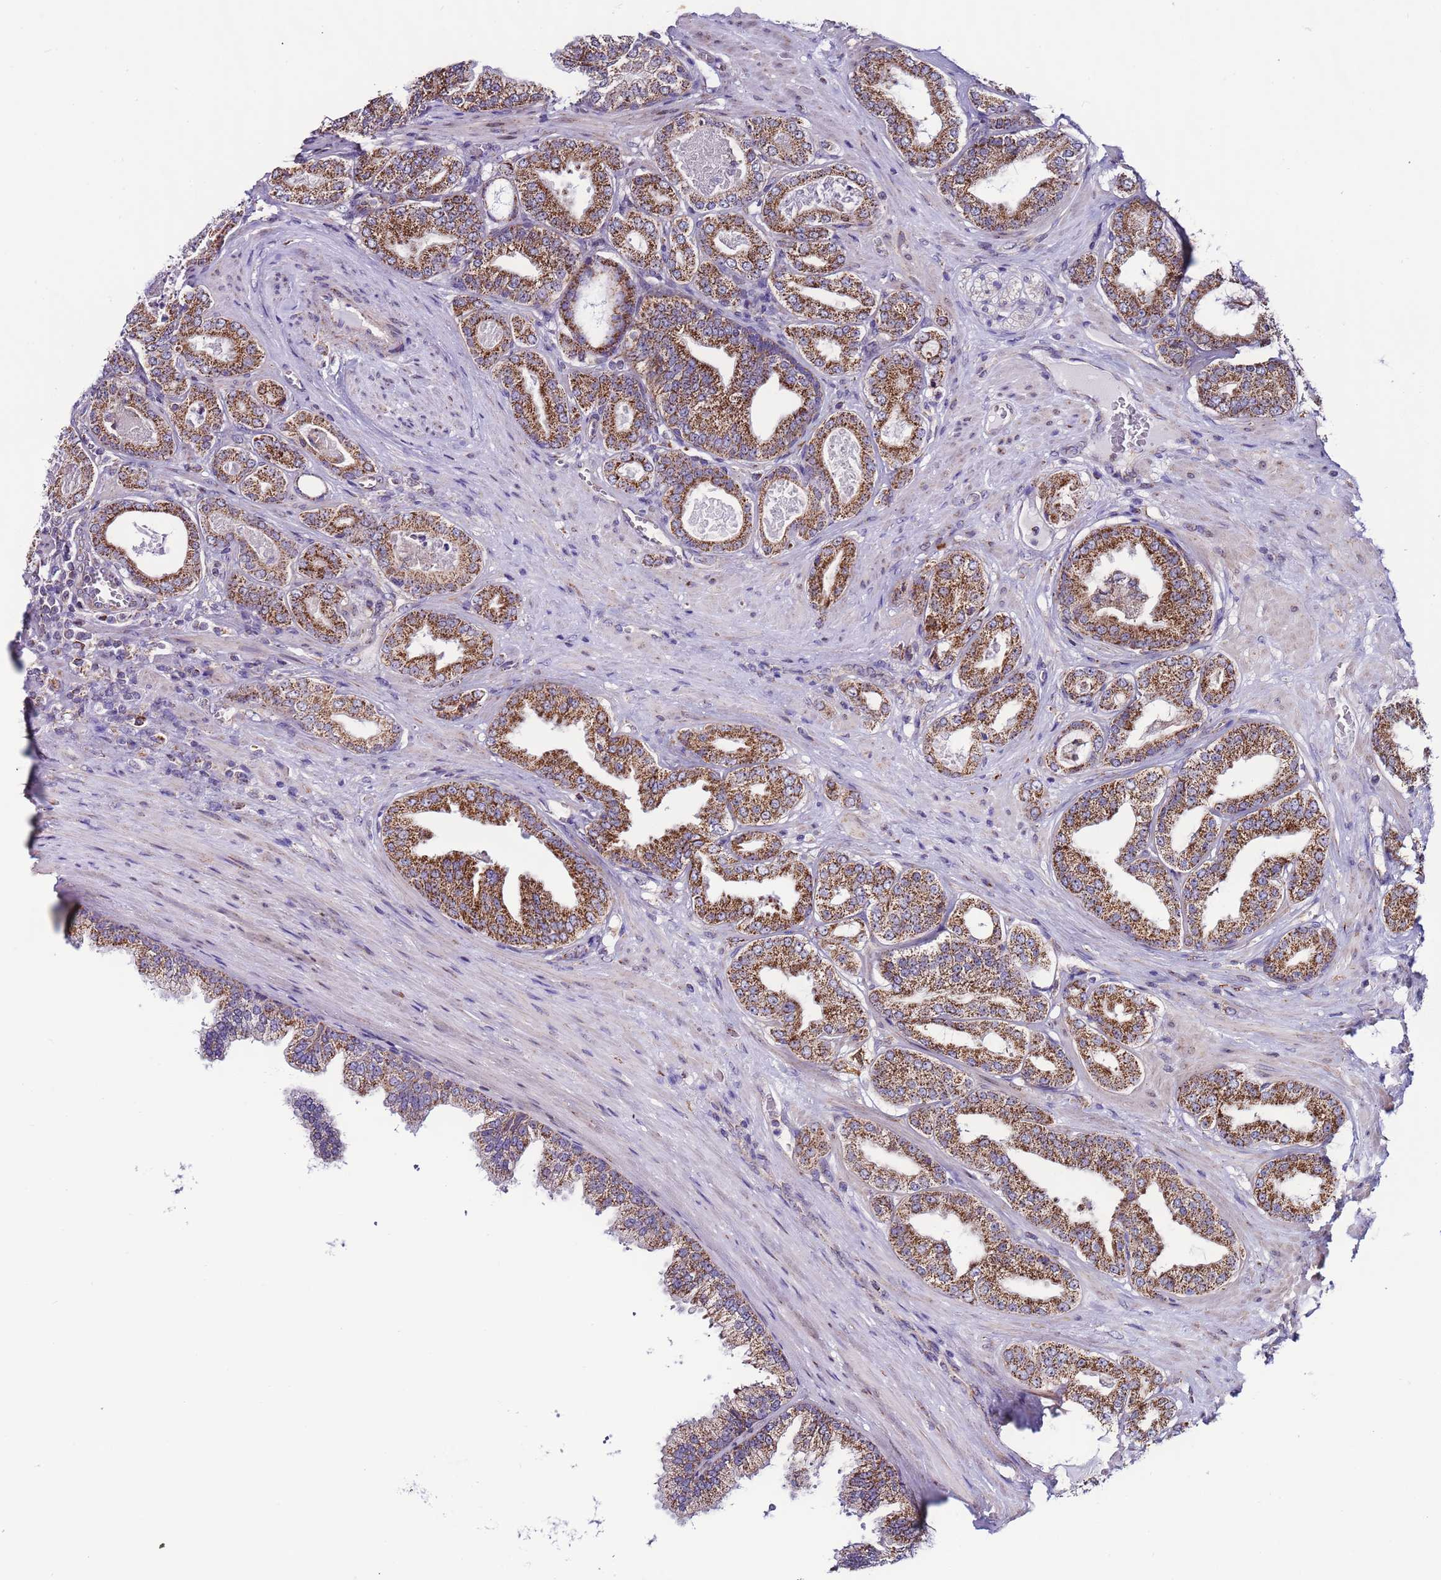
{"staining": {"intensity": "strong", "quantity": ">75%", "location": "cytoplasmic/membranous"}, "tissue": "prostate cancer", "cell_type": "Tumor cells", "image_type": "cancer", "snomed": [{"axis": "morphology", "description": "Adenocarcinoma, Low grade"}, {"axis": "topography", "description": "Prostate"}], "caption": "Tumor cells exhibit high levels of strong cytoplasmic/membranous staining in about >75% of cells in human prostate adenocarcinoma (low-grade).", "gene": "UEVLD", "patient": {"sex": "male", "age": 63}}